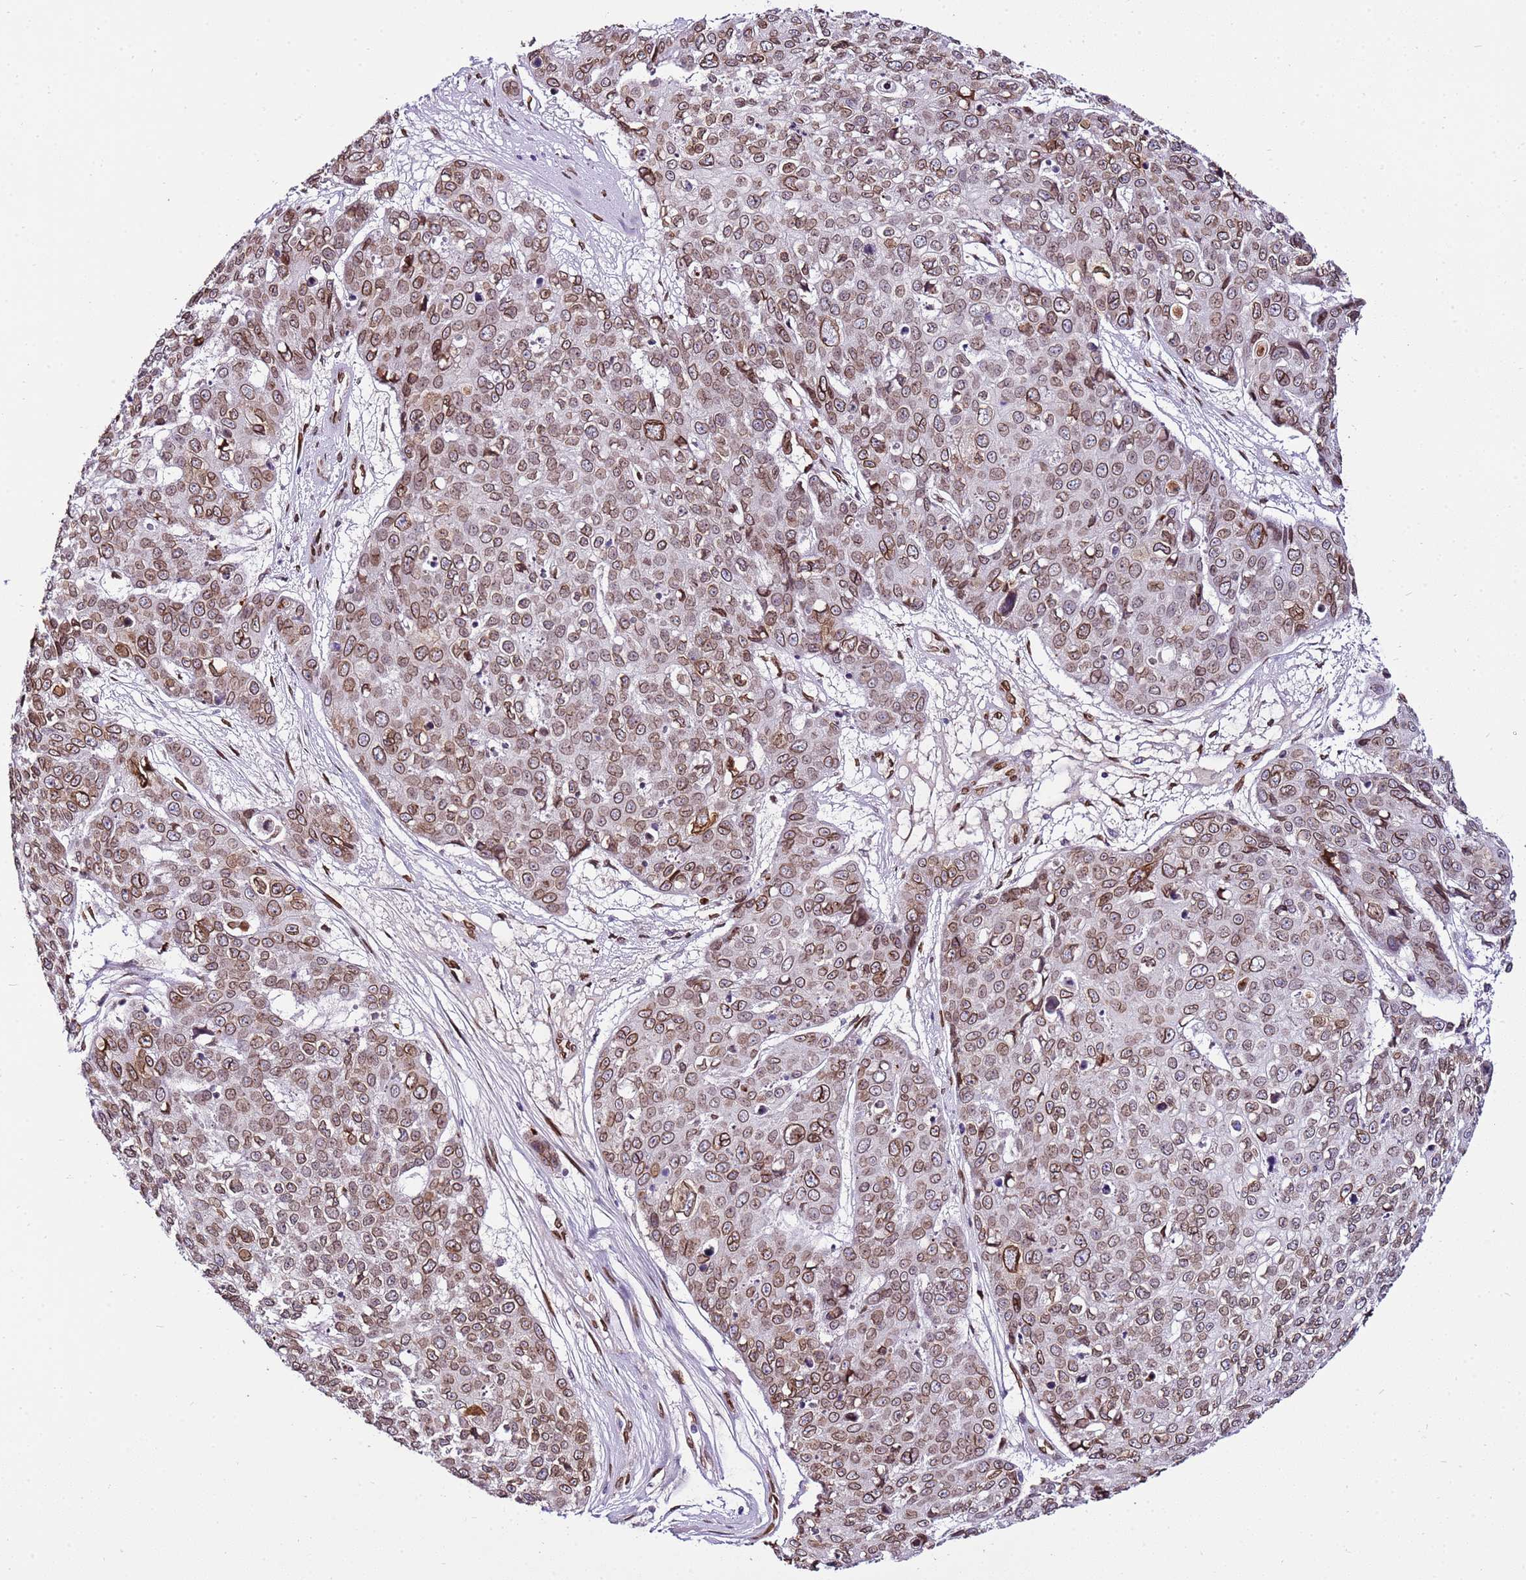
{"staining": {"intensity": "moderate", "quantity": ">75%", "location": "cytoplasmic/membranous,nuclear"}, "tissue": "skin cancer", "cell_type": "Tumor cells", "image_type": "cancer", "snomed": [{"axis": "morphology", "description": "Squamous cell carcinoma, NOS"}, {"axis": "topography", "description": "Skin"}], "caption": "Squamous cell carcinoma (skin) was stained to show a protein in brown. There is medium levels of moderate cytoplasmic/membranous and nuclear expression in about >75% of tumor cells.", "gene": "TMEM47", "patient": {"sex": "male", "age": 71}}